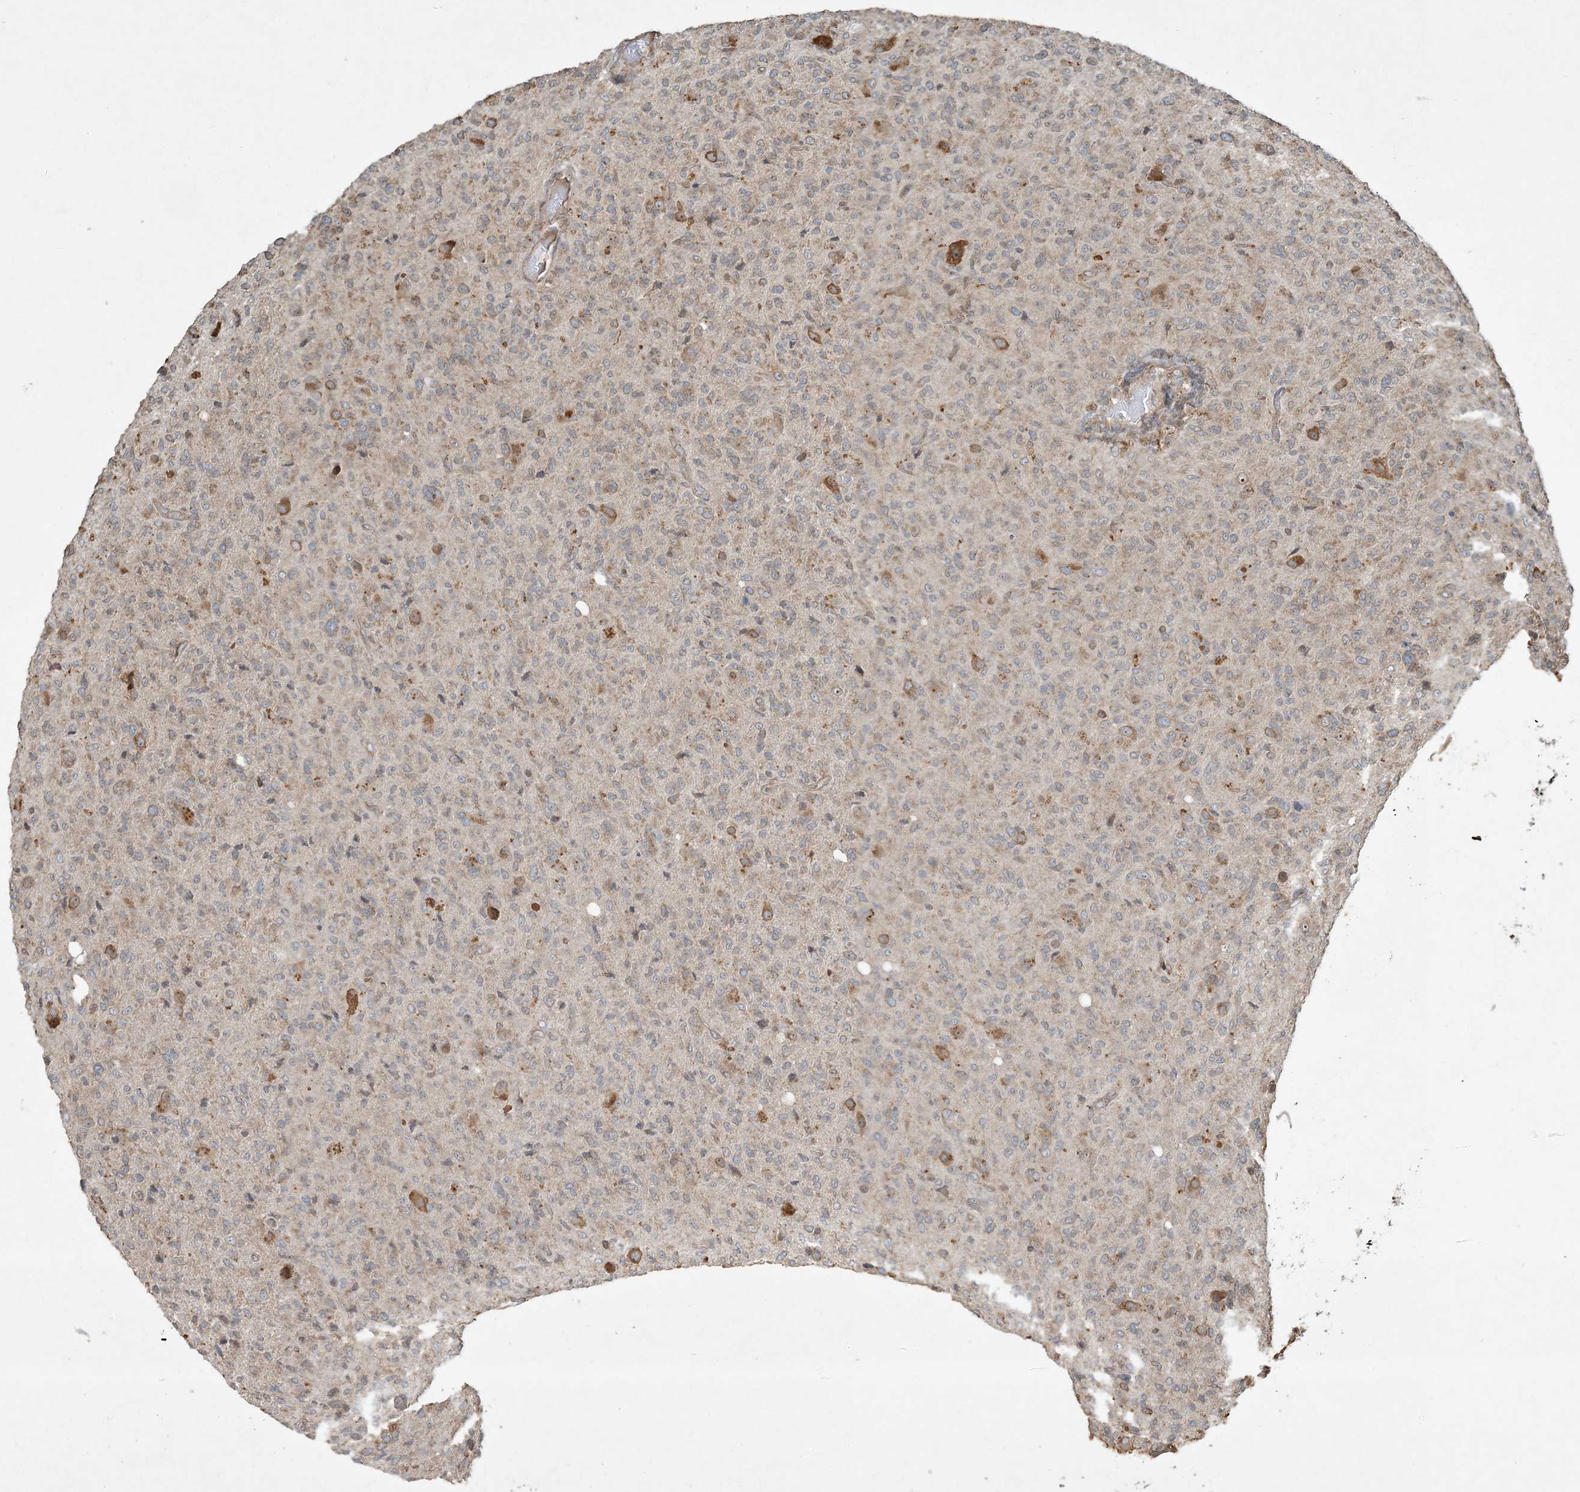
{"staining": {"intensity": "weak", "quantity": "<25%", "location": "cytoplasmic/membranous"}, "tissue": "glioma", "cell_type": "Tumor cells", "image_type": "cancer", "snomed": [{"axis": "morphology", "description": "Glioma, malignant, High grade"}, {"axis": "topography", "description": "Brain"}], "caption": "Immunohistochemistry image of human malignant glioma (high-grade) stained for a protein (brown), which exhibits no expression in tumor cells. The staining was performed using DAB to visualize the protein expression in brown, while the nuclei were stained in blue with hematoxylin (Magnification: 20x).", "gene": "COMMD8", "patient": {"sex": "female", "age": 57}}